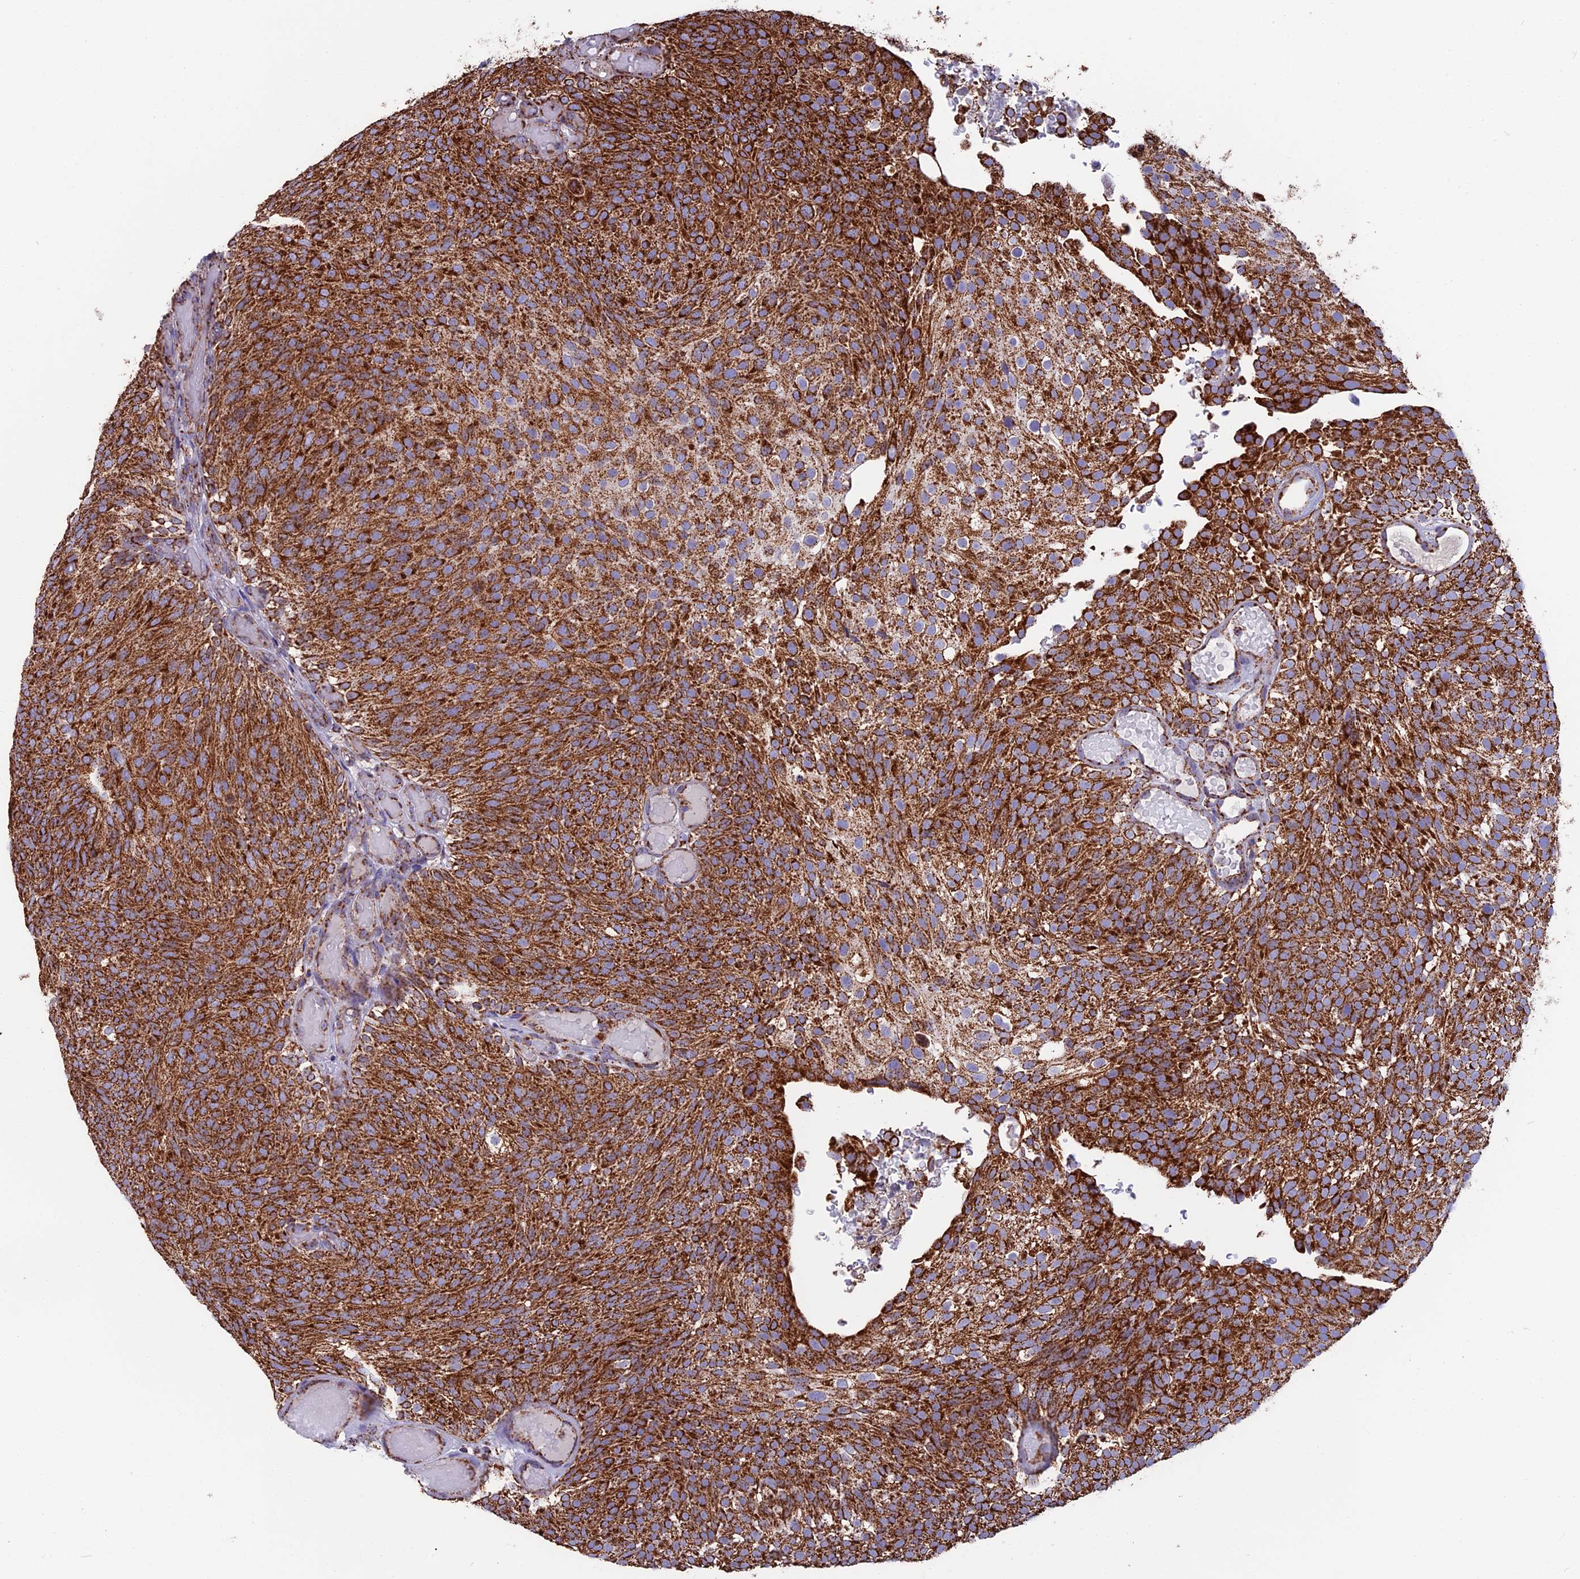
{"staining": {"intensity": "strong", "quantity": ">75%", "location": "cytoplasmic/membranous"}, "tissue": "urothelial cancer", "cell_type": "Tumor cells", "image_type": "cancer", "snomed": [{"axis": "morphology", "description": "Urothelial carcinoma, Low grade"}, {"axis": "topography", "description": "Urinary bladder"}], "caption": "Brown immunohistochemical staining in human urothelial cancer exhibits strong cytoplasmic/membranous staining in about >75% of tumor cells.", "gene": "CS", "patient": {"sex": "male", "age": 78}}